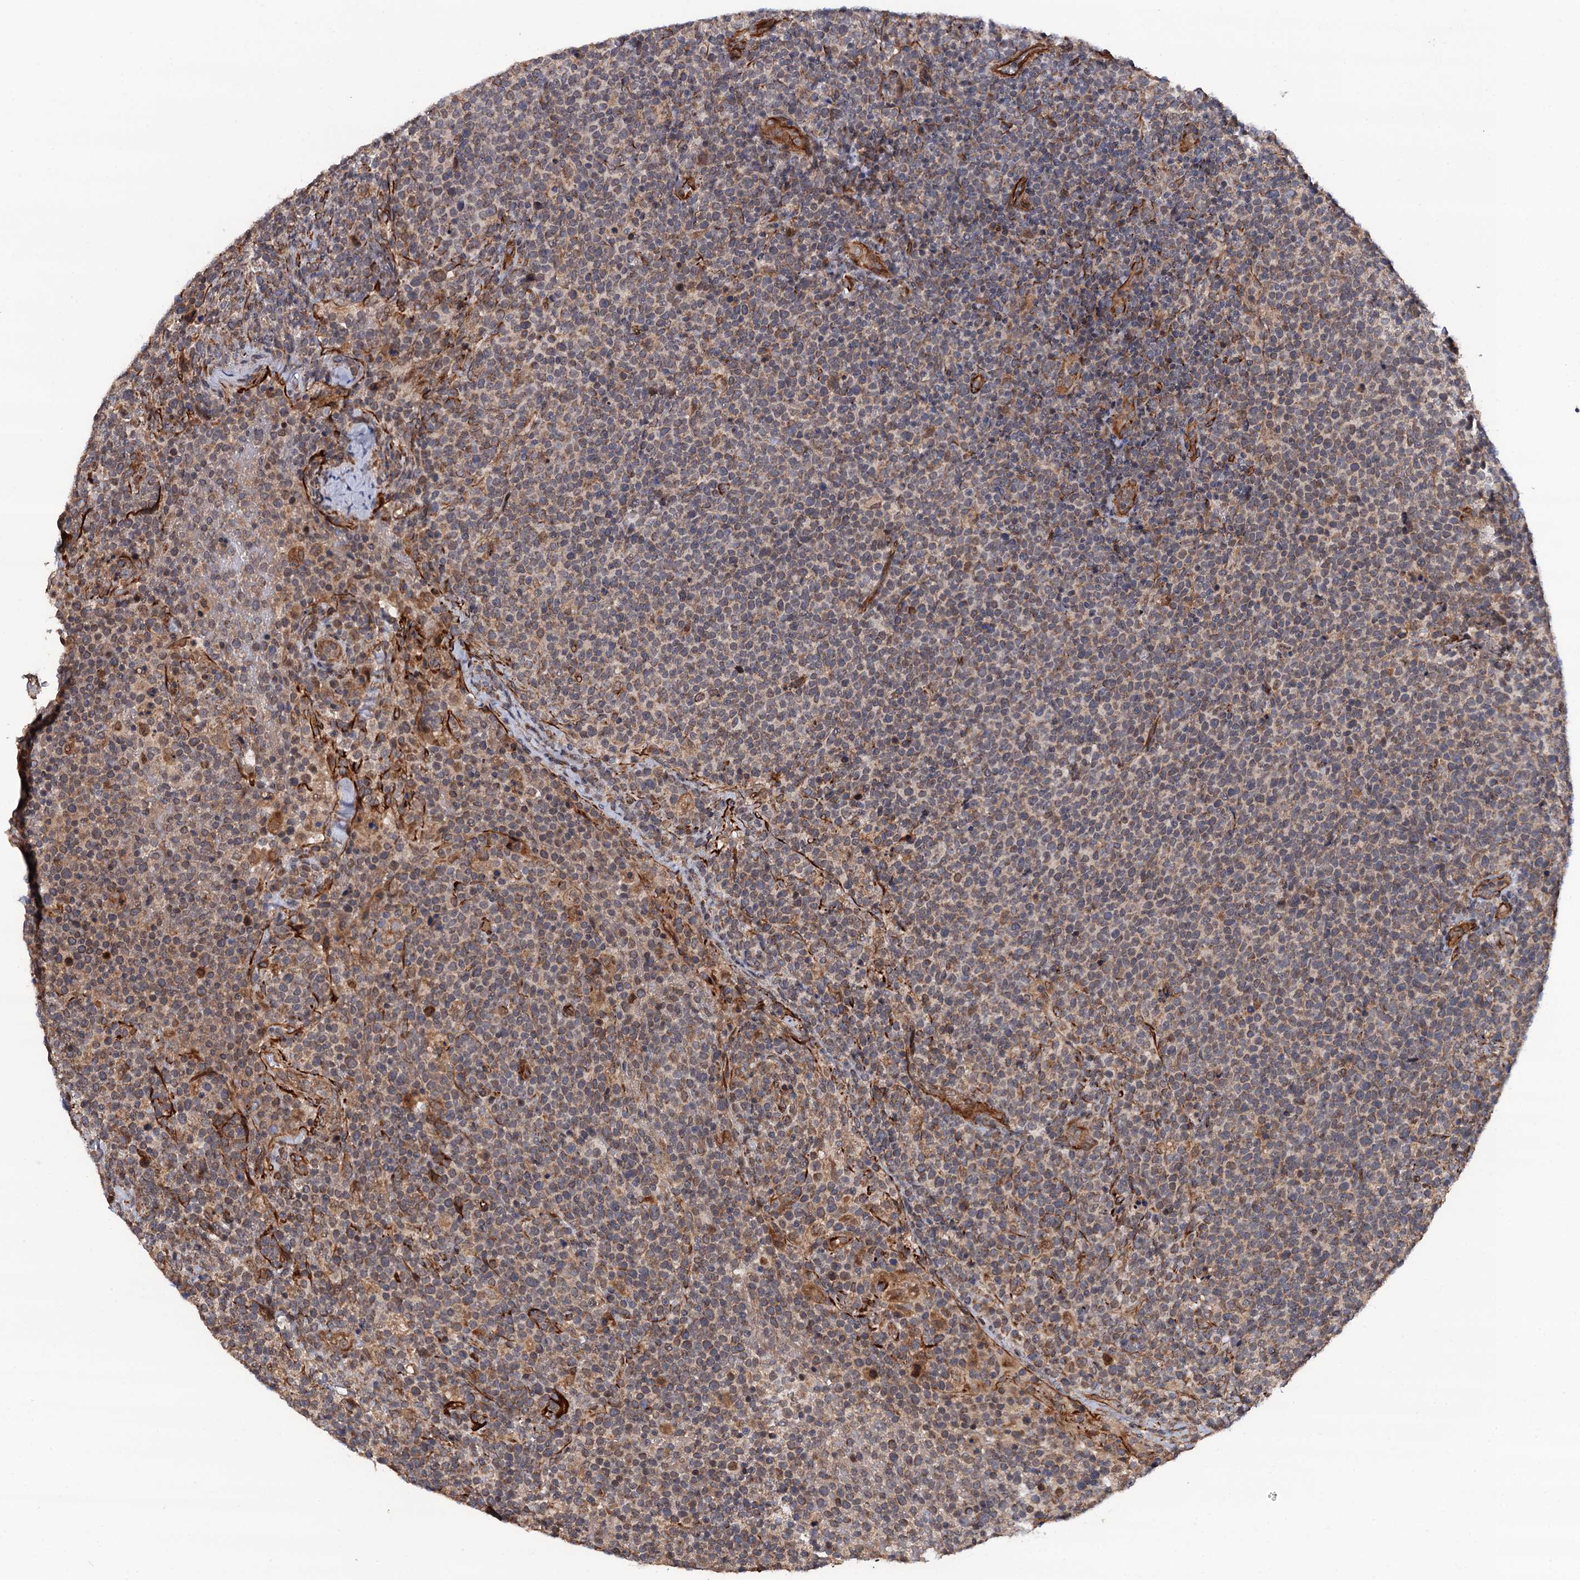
{"staining": {"intensity": "weak", "quantity": ">75%", "location": "cytoplasmic/membranous"}, "tissue": "lymphoma", "cell_type": "Tumor cells", "image_type": "cancer", "snomed": [{"axis": "morphology", "description": "Malignant lymphoma, non-Hodgkin's type, High grade"}, {"axis": "topography", "description": "Lymph node"}], "caption": "Tumor cells reveal low levels of weak cytoplasmic/membranous expression in approximately >75% of cells in human lymphoma.", "gene": "FSIP1", "patient": {"sex": "male", "age": 61}}